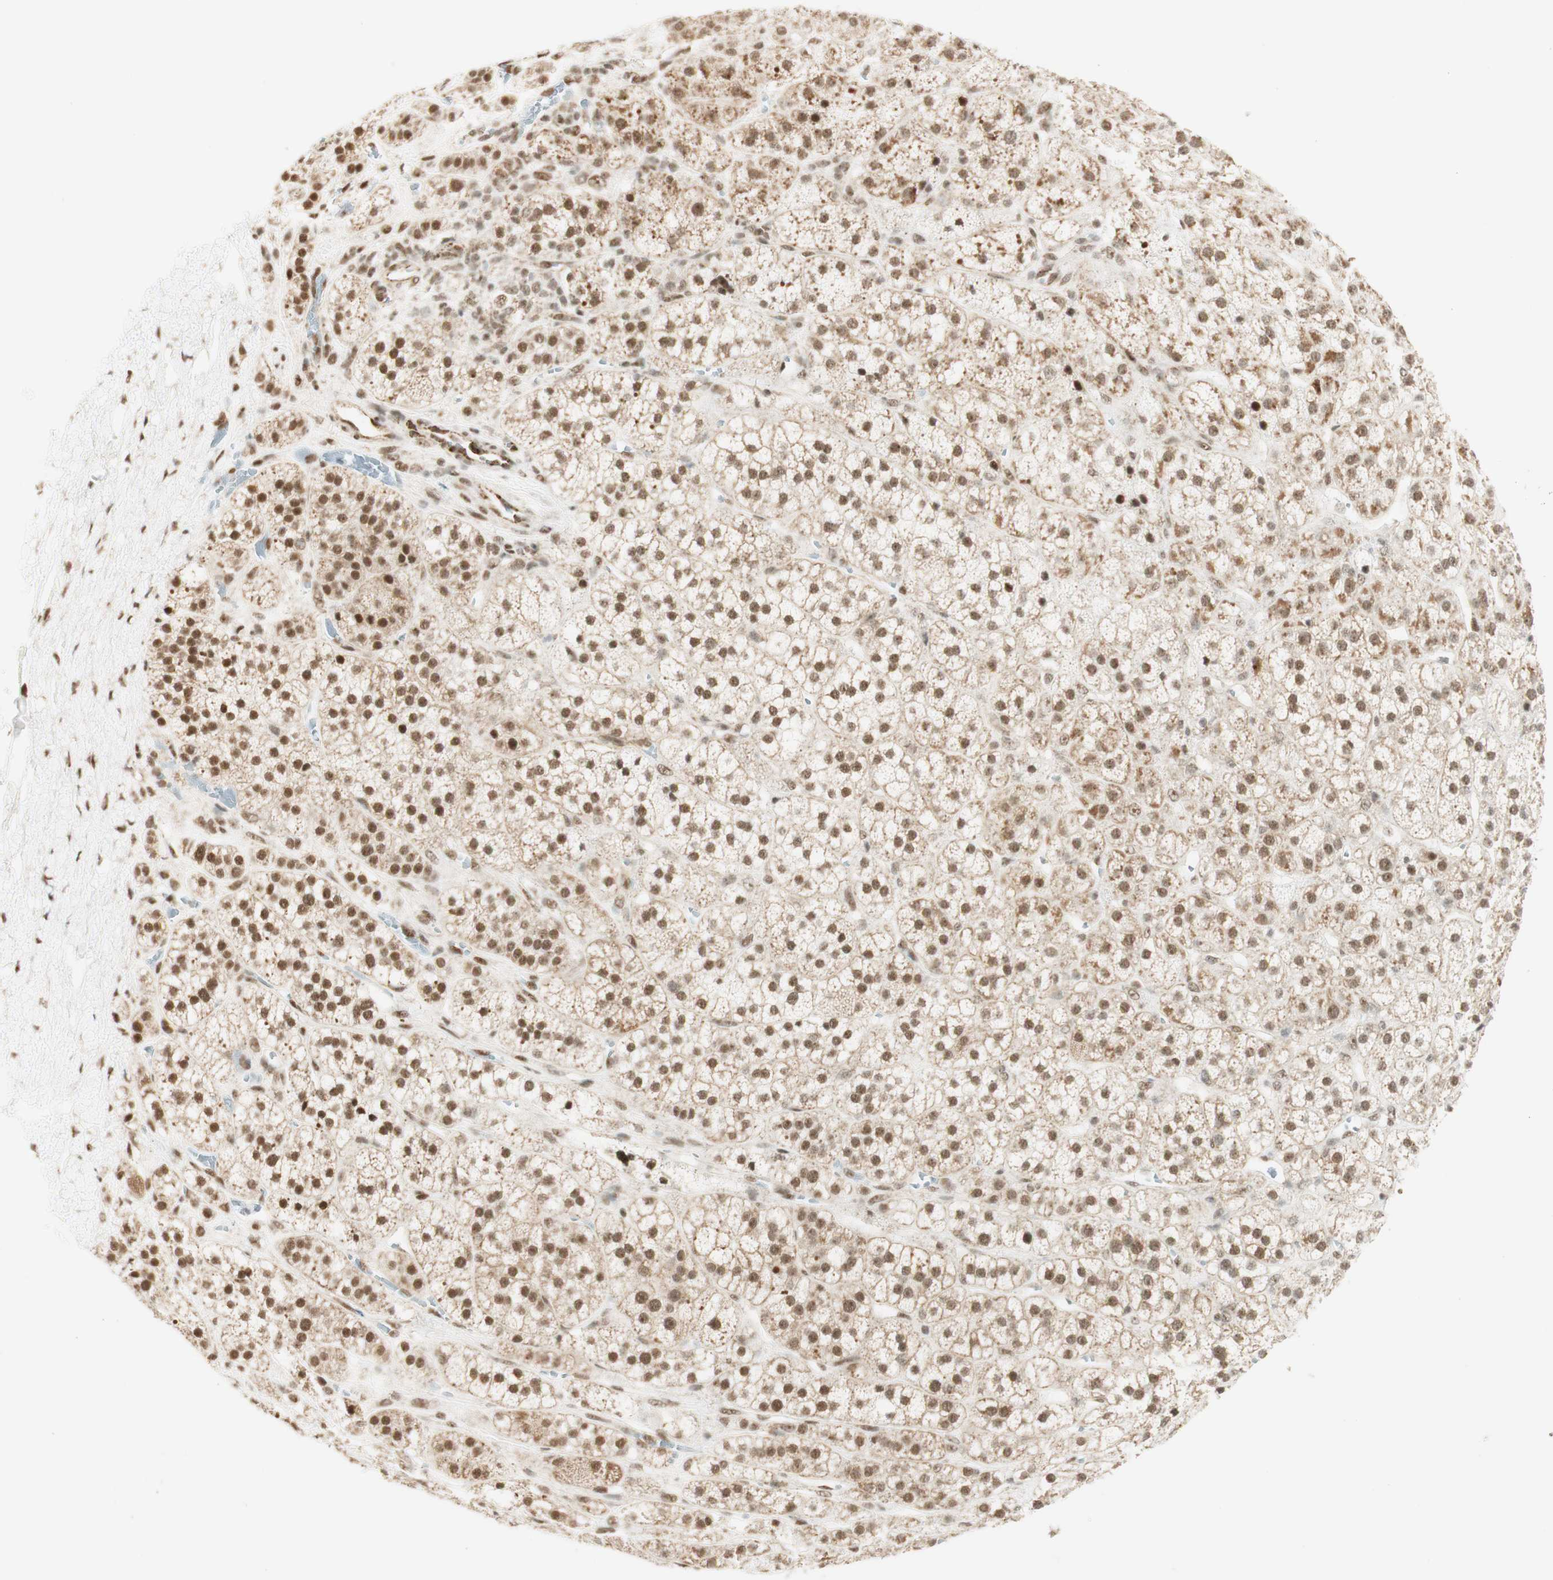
{"staining": {"intensity": "moderate", "quantity": ">75%", "location": "cytoplasmic/membranous,nuclear"}, "tissue": "adrenal gland", "cell_type": "Glandular cells", "image_type": "normal", "snomed": [{"axis": "morphology", "description": "Normal tissue, NOS"}, {"axis": "topography", "description": "Adrenal gland"}], "caption": "Immunohistochemistry of unremarkable human adrenal gland exhibits medium levels of moderate cytoplasmic/membranous,nuclear expression in approximately >75% of glandular cells.", "gene": "ZNF782", "patient": {"sex": "male", "age": 56}}